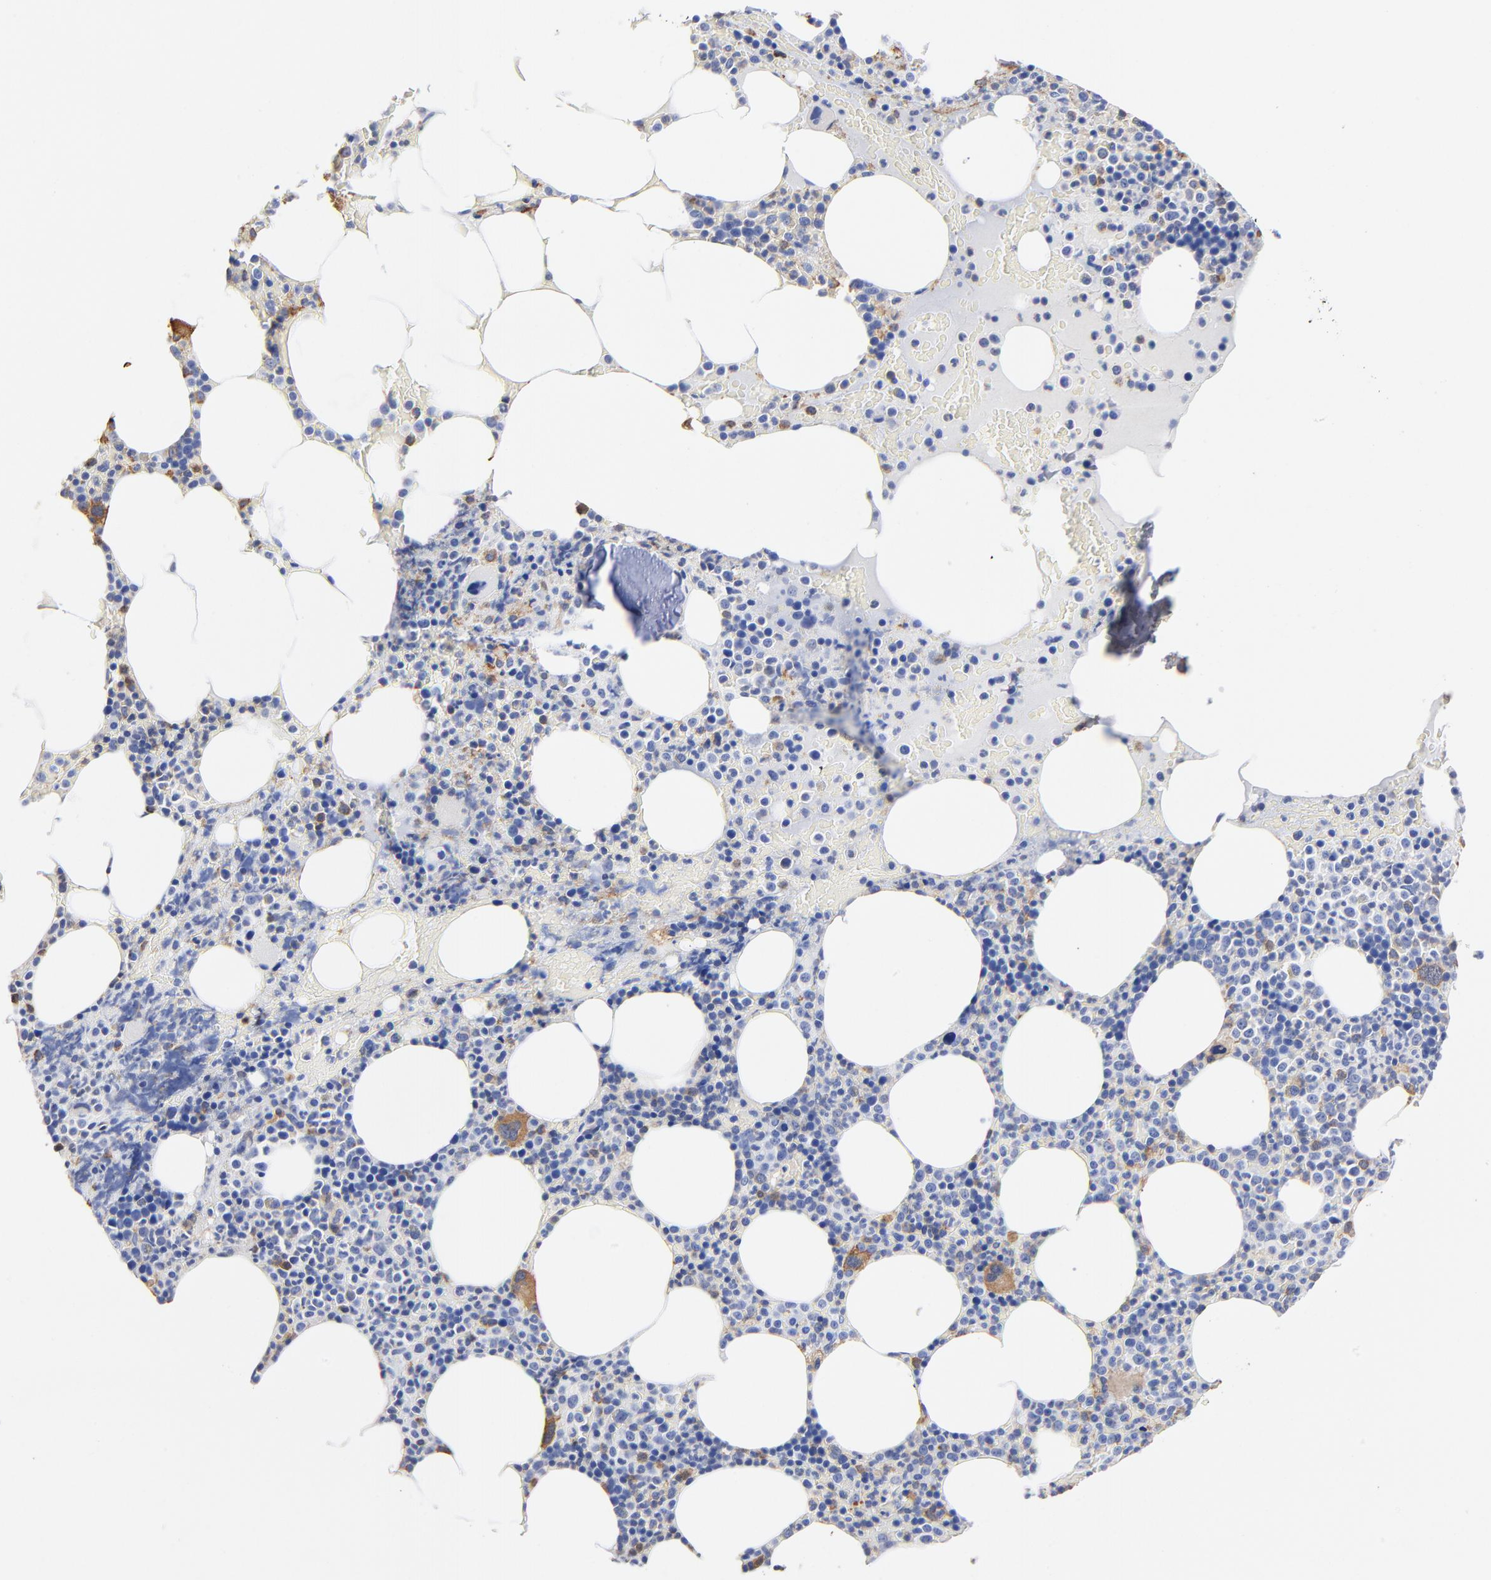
{"staining": {"intensity": "moderate", "quantity": "<25%", "location": "cytoplasmic/membranous"}, "tissue": "bone marrow", "cell_type": "Hematopoietic cells", "image_type": "normal", "snomed": [{"axis": "morphology", "description": "Normal tissue, NOS"}, {"axis": "topography", "description": "Bone marrow"}], "caption": "This micrograph displays immunohistochemistry (IHC) staining of normal bone marrow, with low moderate cytoplasmic/membranous positivity in about <25% of hematopoietic cells.", "gene": "TAGLN2", "patient": {"sex": "female", "age": 66}}